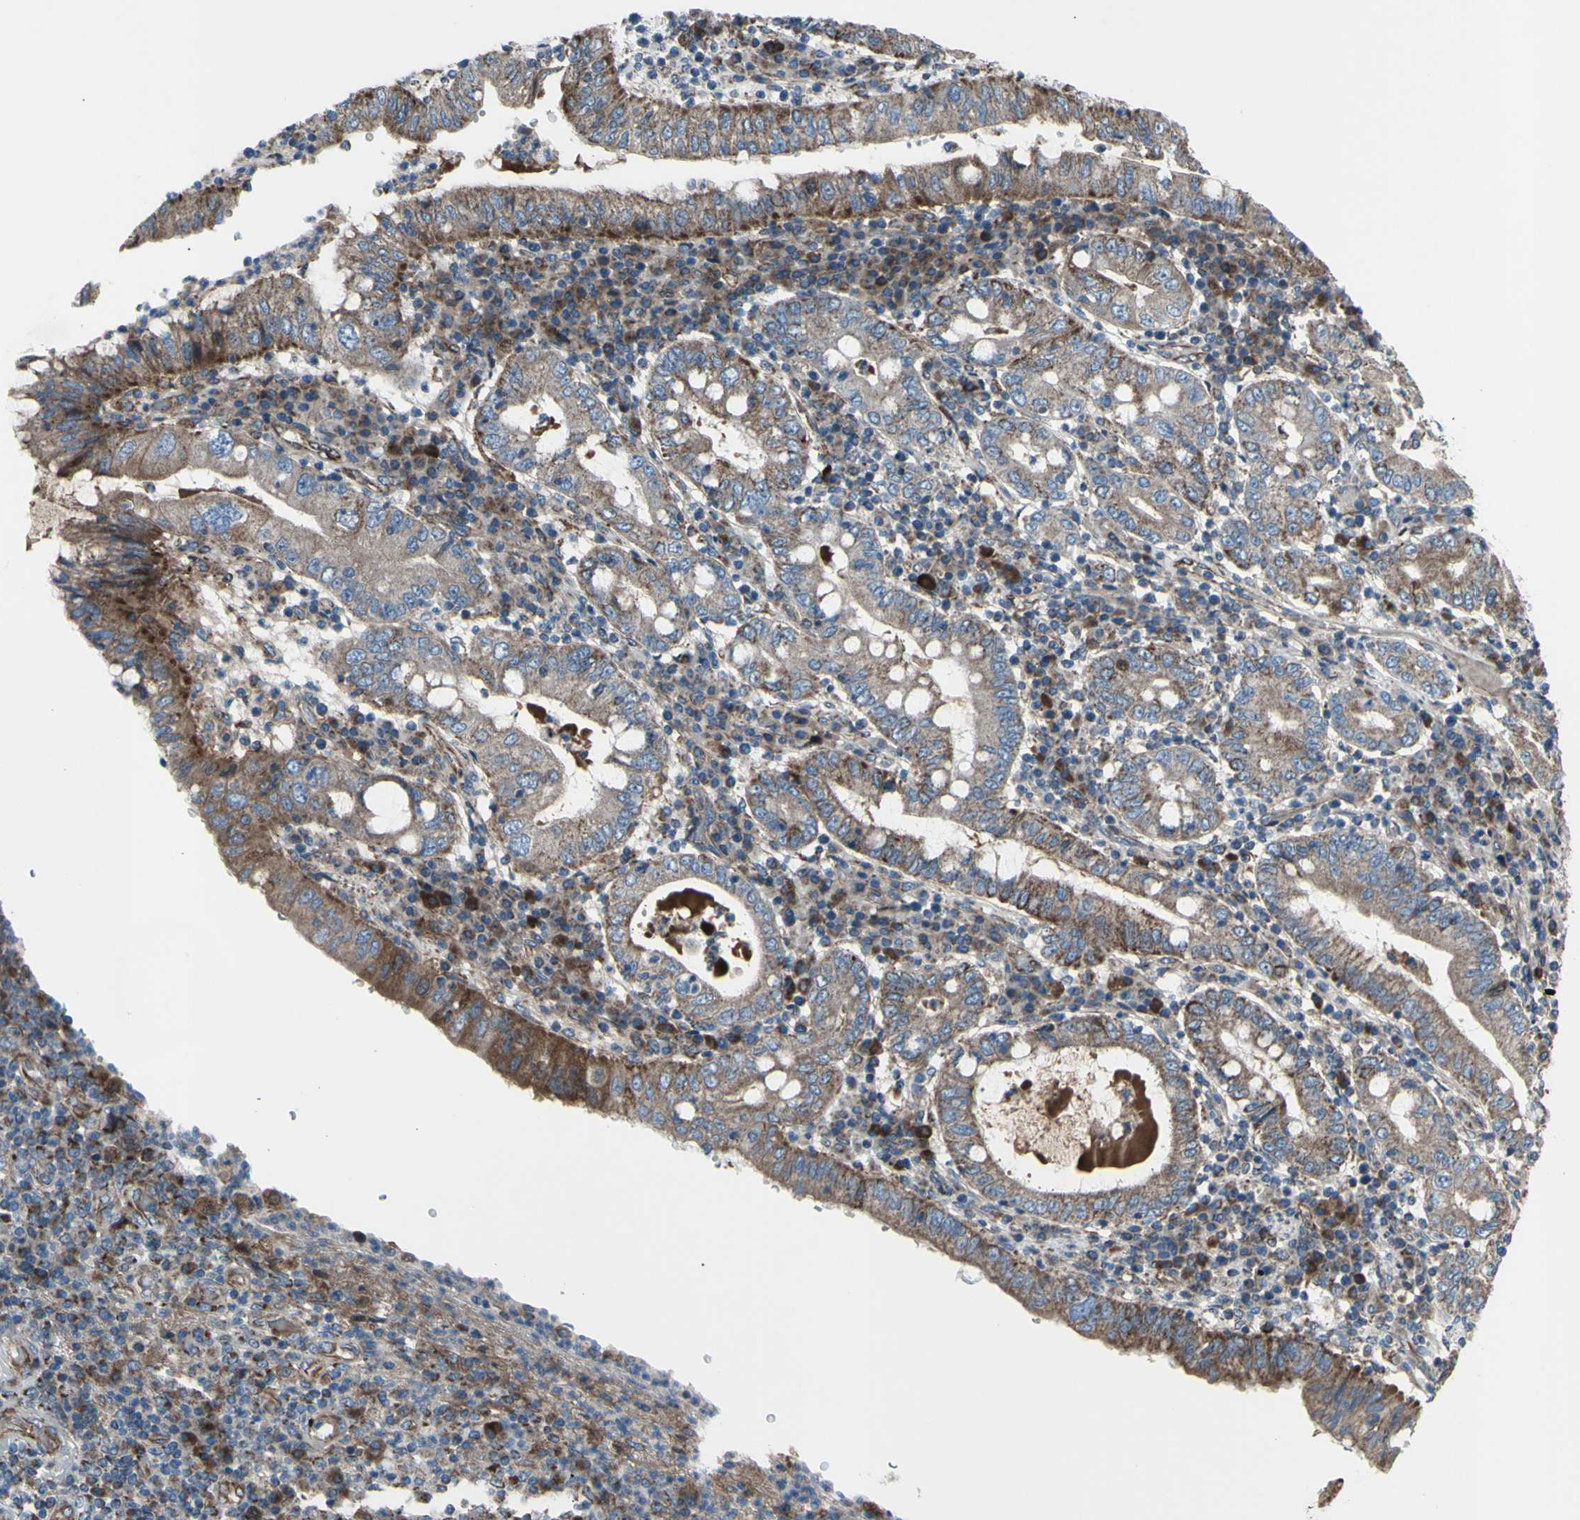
{"staining": {"intensity": "moderate", "quantity": ">75%", "location": "cytoplasmic/membranous"}, "tissue": "stomach cancer", "cell_type": "Tumor cells", "image_type": "cancer", "snomed": [{"axis": "morphology", "description": "Normal tissue, NOS"}, {"axis": "morphology", "description": "Adenocarcinoma, NOS"}, {"axis": "topography", "description": "Esophagus"}, {"axis": "topography", "description": "Stomach, upper"}, {"axis": "topography", "description": "Peripheral nerve tissue"}], "caption": "Moderate cytoplasmic/membranous protein expression is identified in approximately >75% of tumor cells in stomach cancer. The protein is stained brown, and the nuclei are stained in blue (DAB IHC with brightfield microscopy, high magnification).", "gene": "EMC7", "patient": {"sex": "male", "age": 62}}